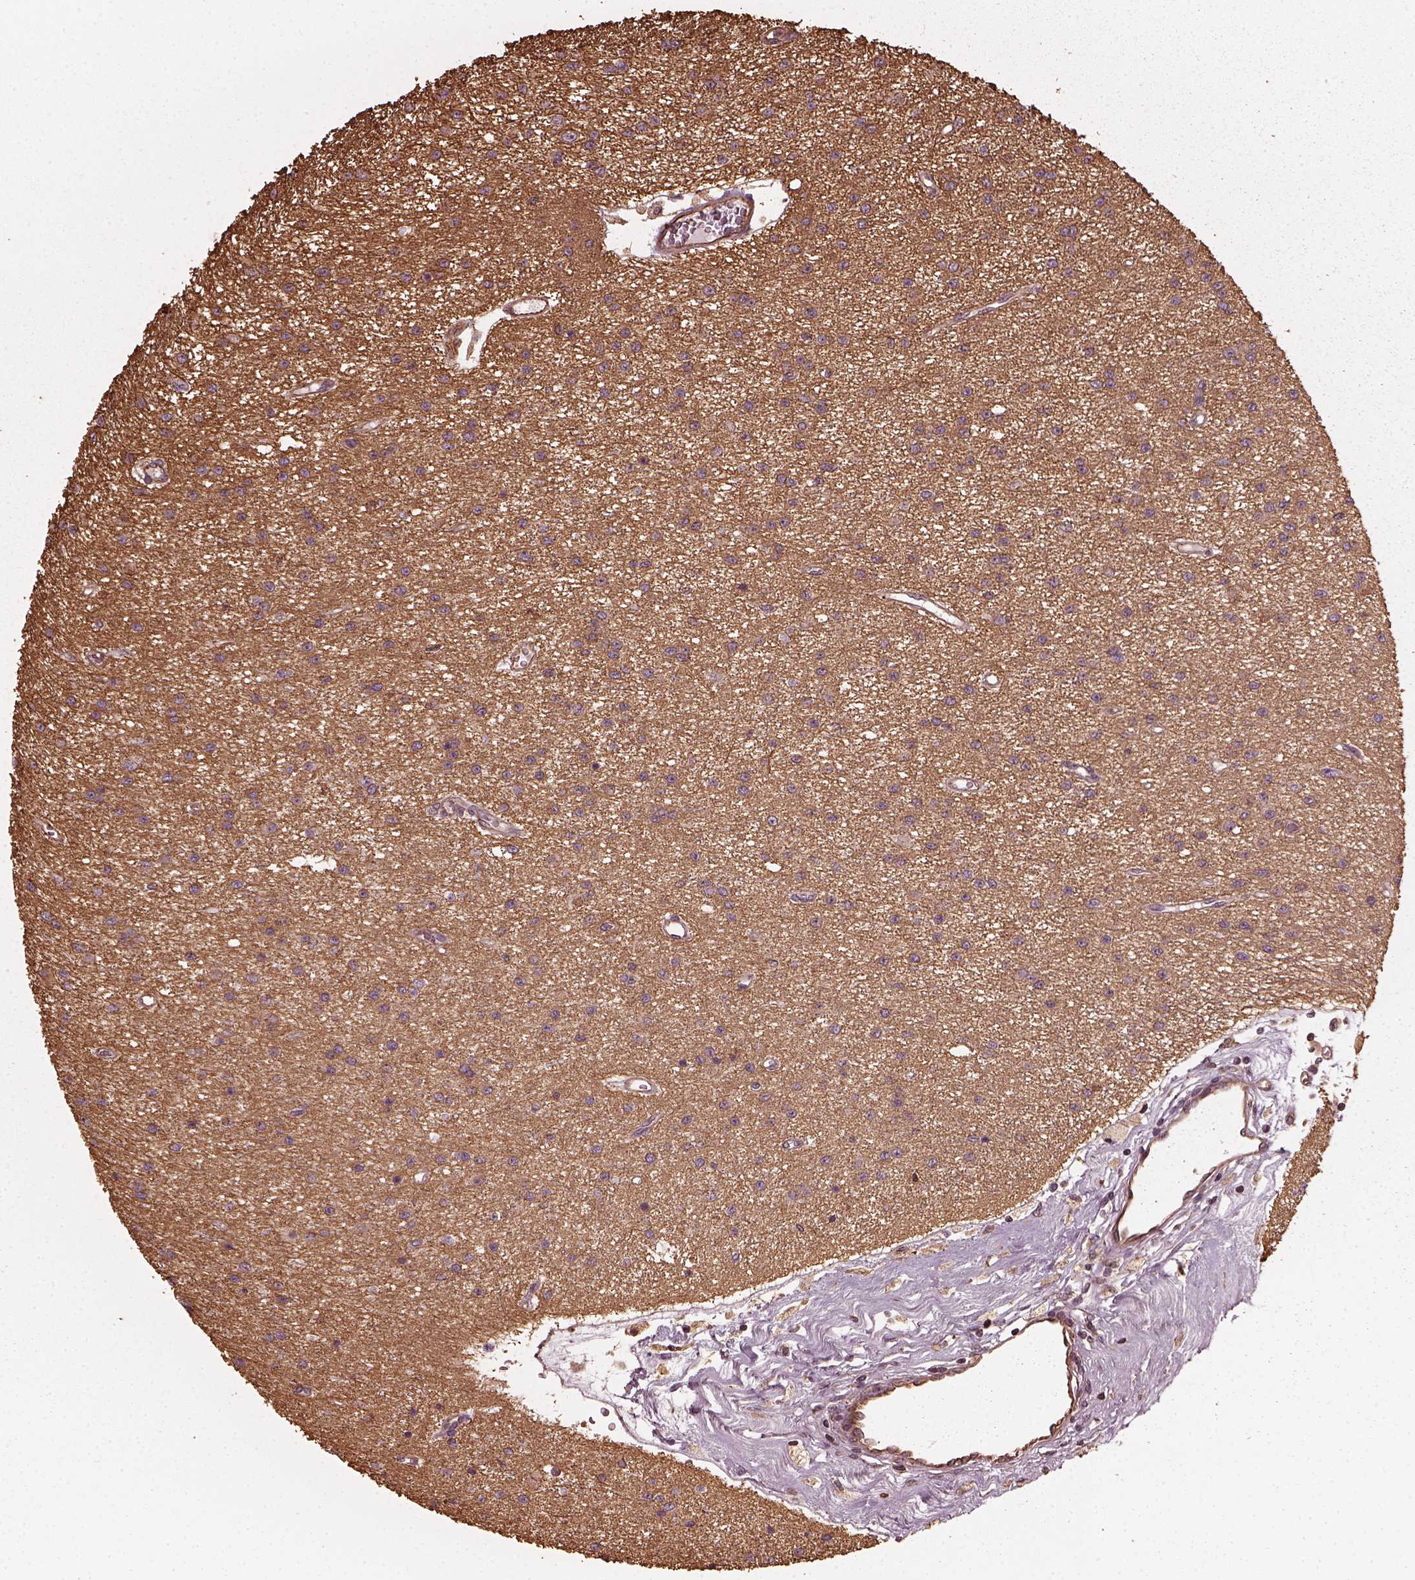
{"staining": {"intensity": "moderate", "quantity": ">75%", "location": "cytoplasmic/membranous"}, "tissue": "glioma", "cell_type": "Tumor cells", "image_type": "cancer", "snomed": [{"axis": "morphology", "description": "Glioma, malignant, Low grade"}, {"axis": "topography", "description": "Brain"}], "caption": "Immunohistochemical staining of low-grade glioma (malignant) demonstrates medium levels of moderate cytoplasmic/membranous expression in about >75% of tumor cells.", "gene": "GTPBP1", "patient": {"sex": "female", "age": 45}}